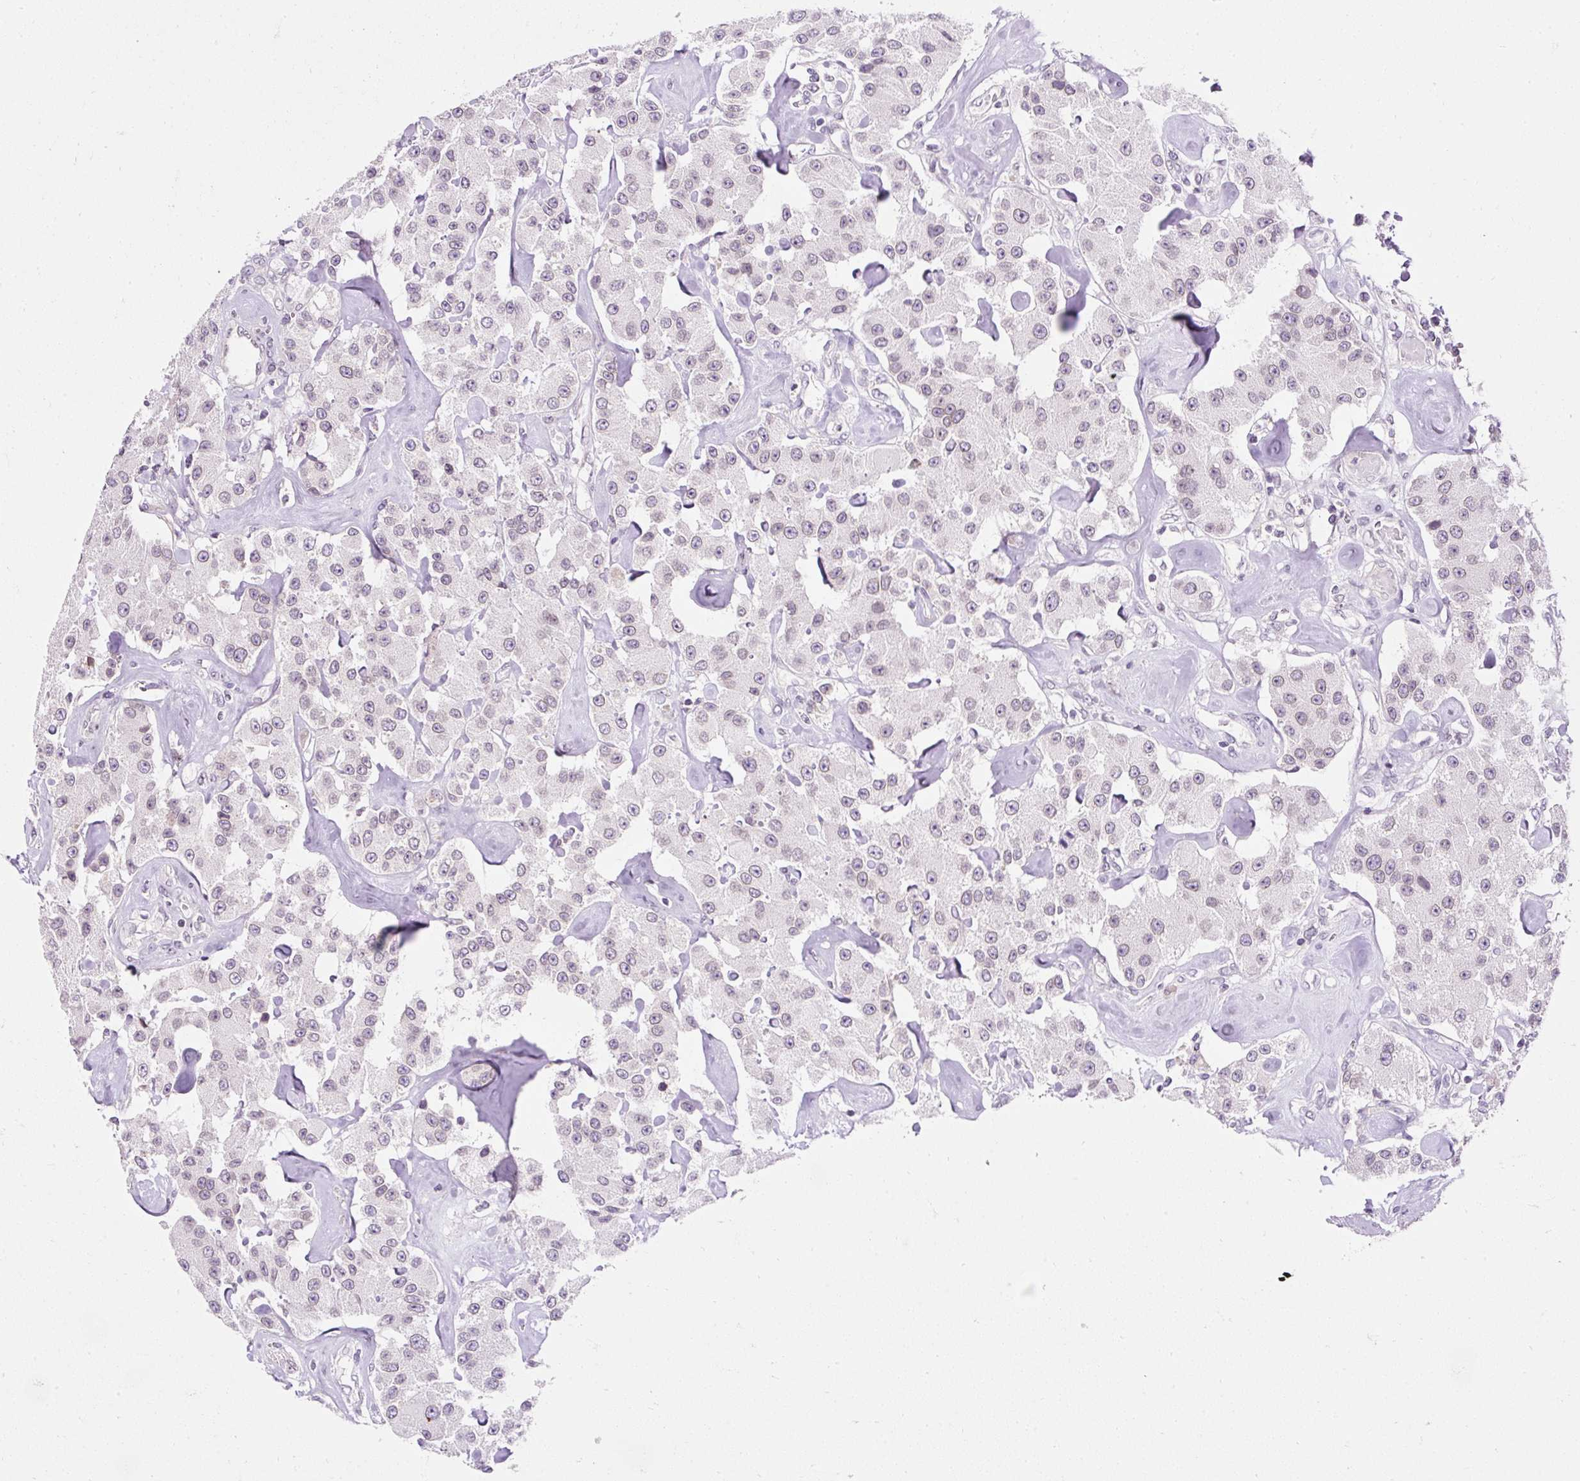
{"staining": {"intensity": "negative", "quantity": "none", "location": "none"}, "tissue": "carcinoid", "cell_type": "Tumor cells", "image_type": "cancer", "snomed": [{"axis": "morphology", "description": "Carcinoid, malignant, NOS"}, {"axis": "topography", "description": "Pancreas"}], "caption": "Tumor cells show no significant protein positivity in carcinoid.", "gene": "ZNF610", "patient": {"sex": "male", "age": 41}}